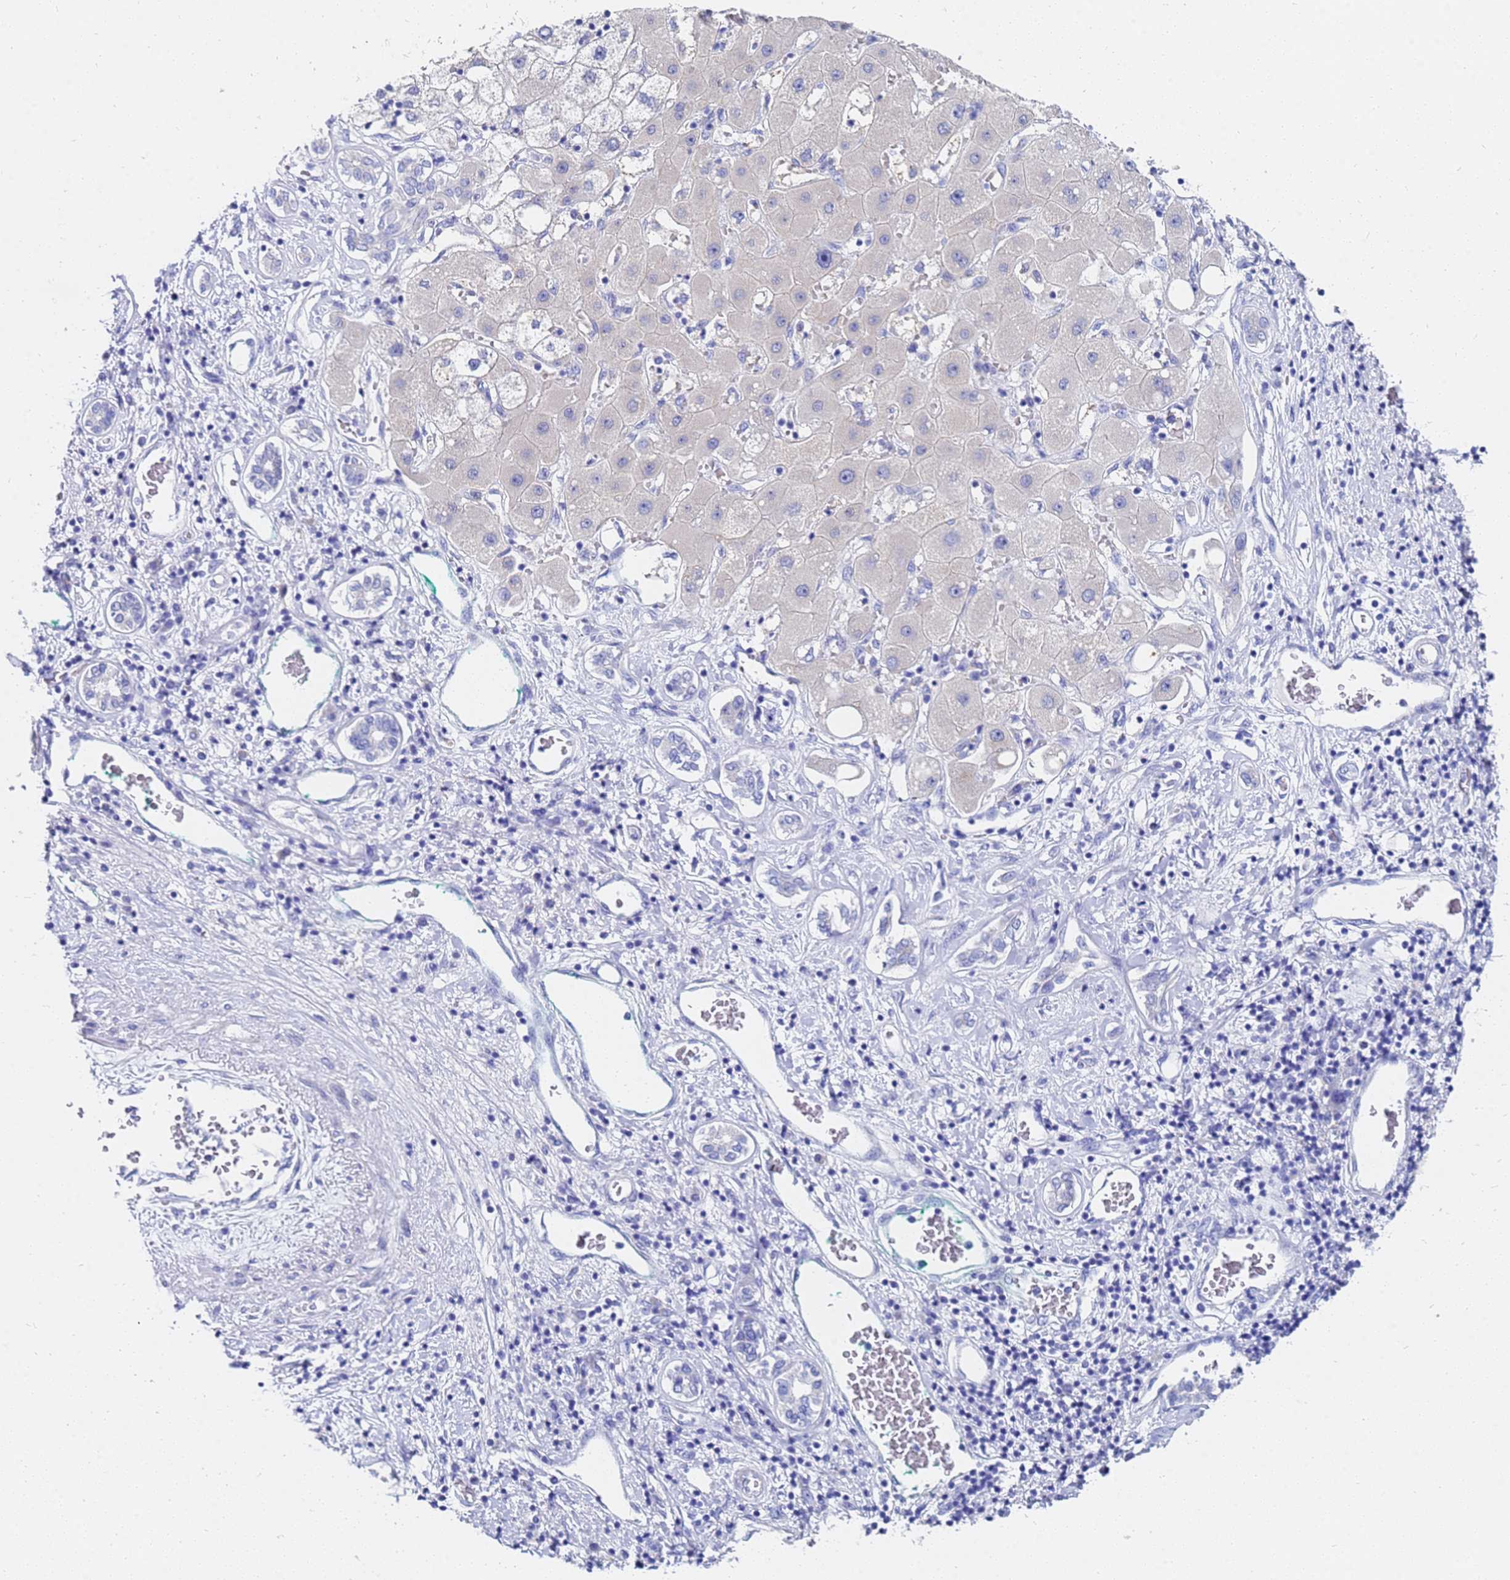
{"staining": {"intensity": "negative", "quantity": "none", "location": "none"}, "tissue": "liver cancer", "cell_type": "Tumor cells", "image_type": "cancer", "snomed": [{"axis": "morphology", "description": "Carcinoma, Hepatocellular, NOS"}, {"axis": "topography", "description": "Liver"}], "caption": "Liver hepatocellular carcinoma was stained to show a protein in brown. There is no significant positivity in tumor cells.", "gene": "C2orf72", "patient": {"sex": "male", "age": 65}}